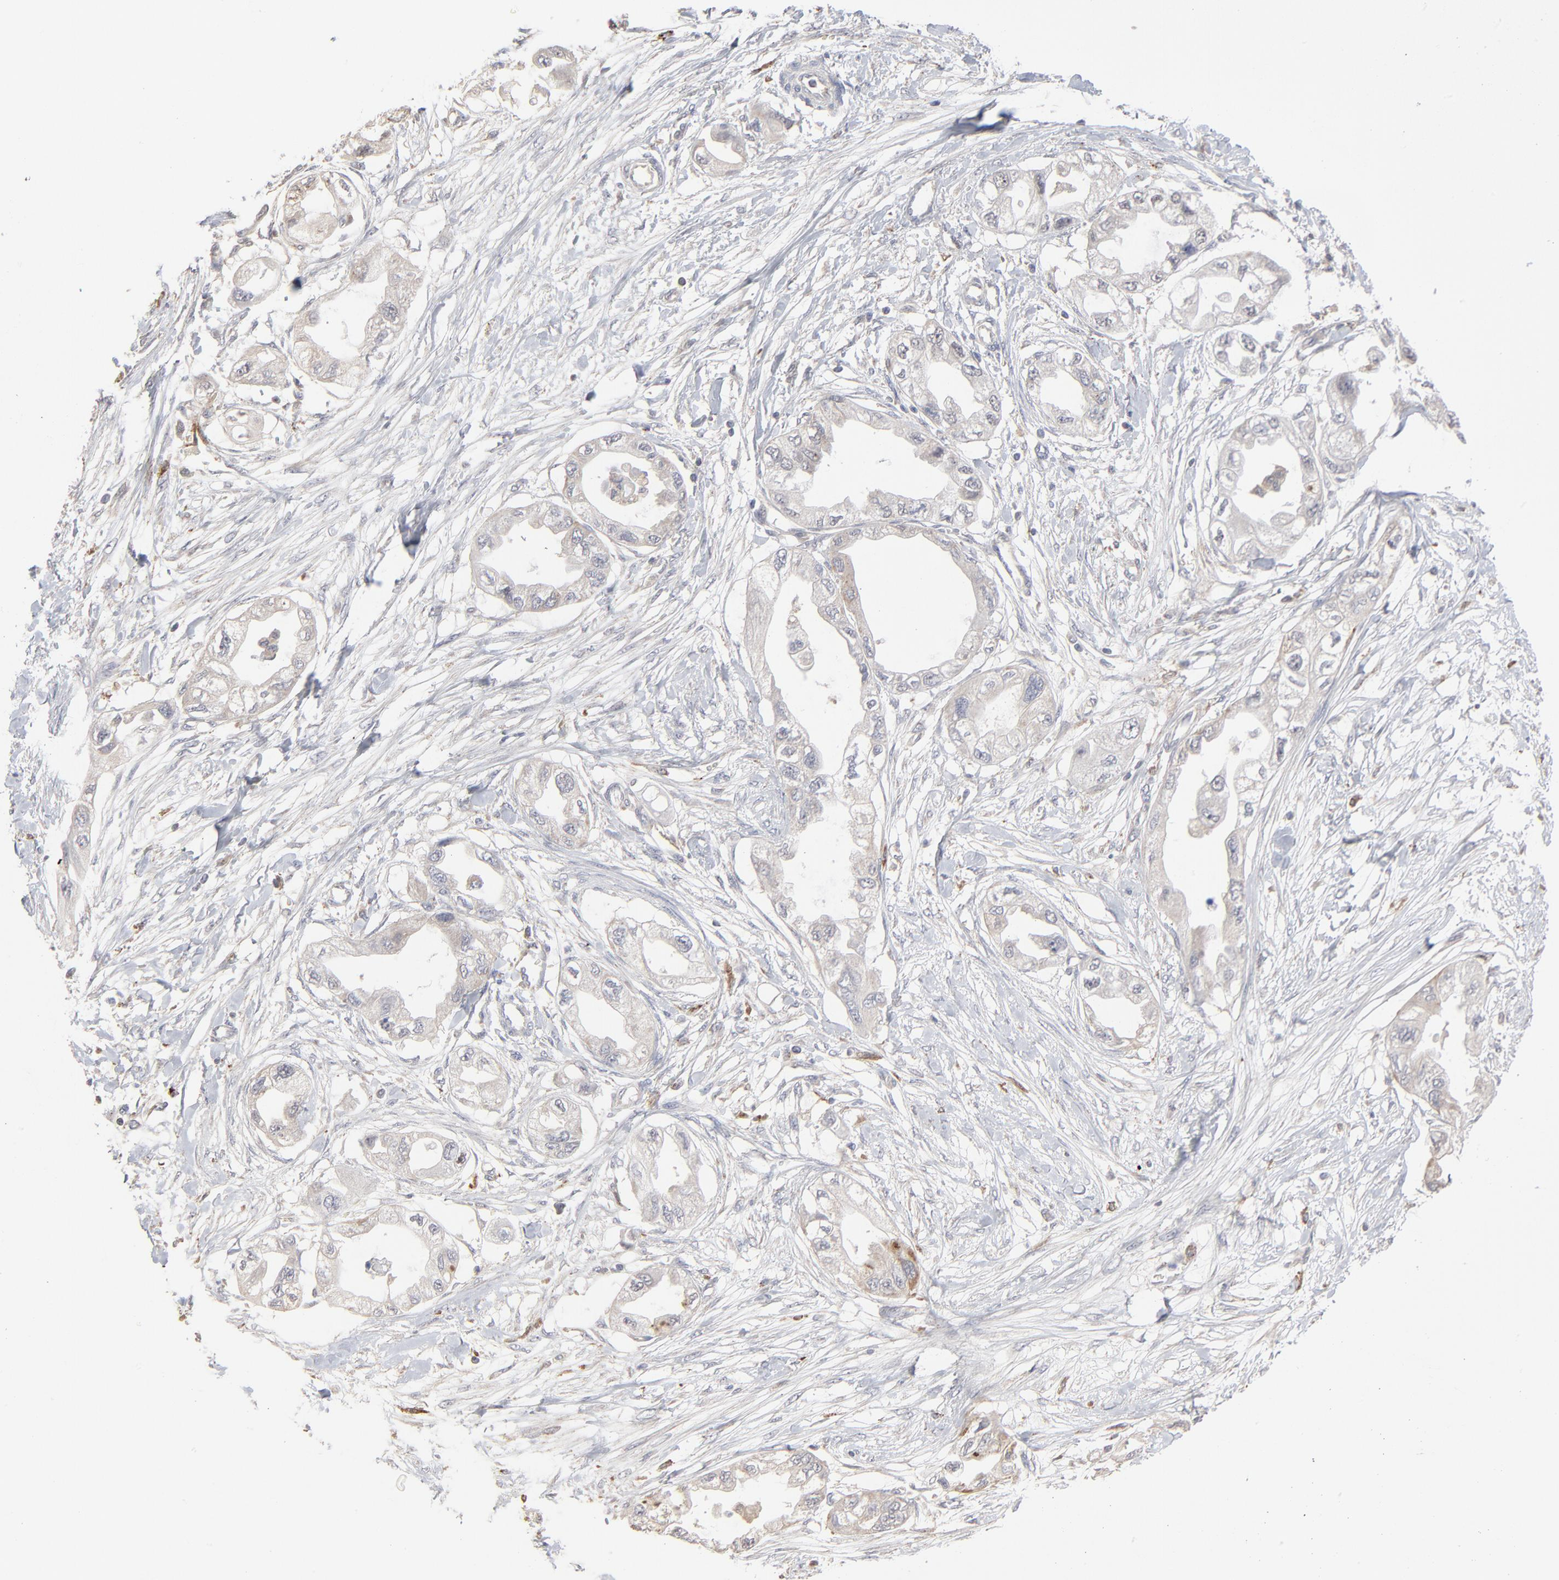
{"staining": {"intensity": "weak", "quantity": ">75%", "location": "cytoplasmic/membranous"}, "tissue": "endometrial cancer", "cell_type": "Tumor cells", "image_type": "cancer", "snomed": [{"axis": "morphology", "description": "Adenocarcinoma, NOS"}, {"axis": "topography", "description": "Endometrium"}], "caption": "The immunohistochemical stain shows weak cytoplasmic/membranous positivity in tumor cells of adenocarcinoma (endometrial) tissue.", "gene": "POMT2", "patient": {"sex": "female", "age": 67}}